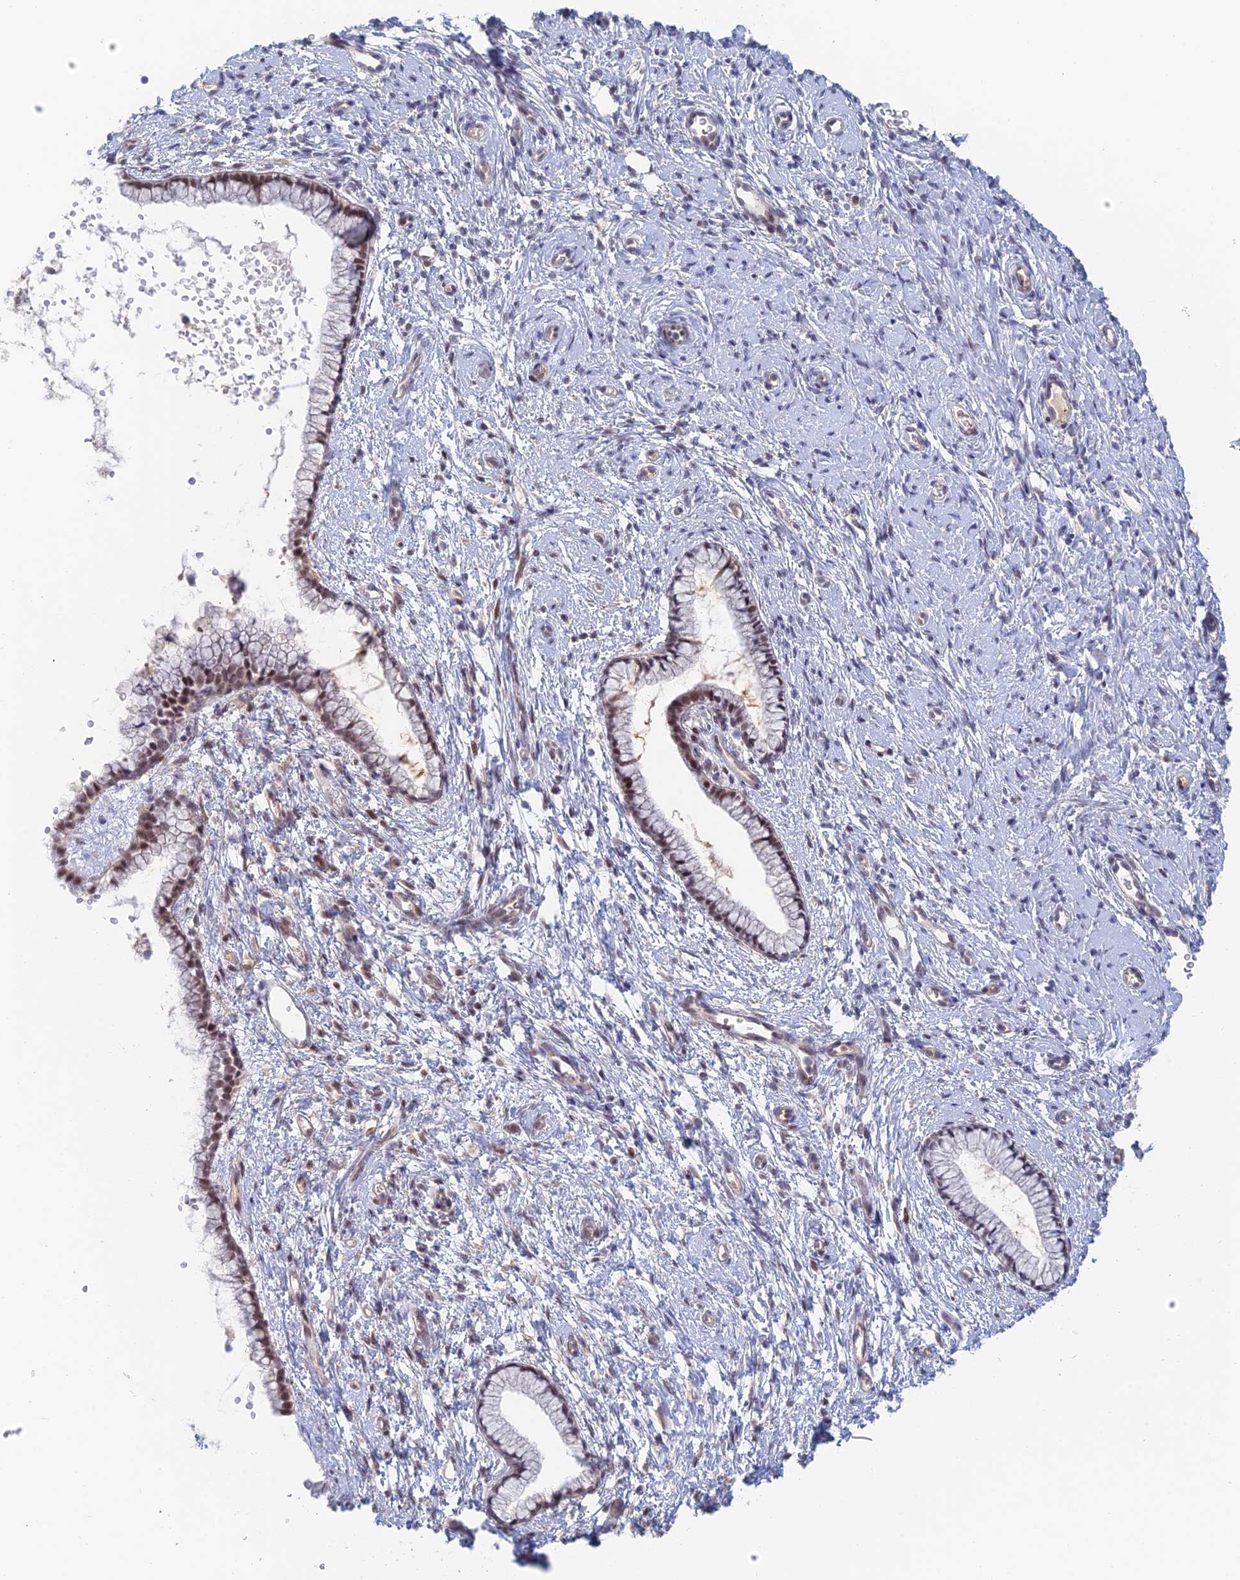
{"staining": {"intensity": "moderate", "quantity": ">75%", "location": "nuclear"}, "tissue": "cervix", "cell_type": "Glandular cells", "image_type": "normal", "snomed": [{"axis": "morphology", "description": "Normal tissue, NOS"}, {"axis": "topography", "description": "Cervix"}], "caption": "Cervix stained with DAB (3,3'-diaminobenzidine) immunohistochemistry (IHC) demonstrates medium levels of moderate nuclear expression in about >75% of glandular cells. The protein of interest is shown in brown color, while the nuclei are stained blue.", "gene": "ZUP1", "patient": {"sex": "female", "age": 57}}